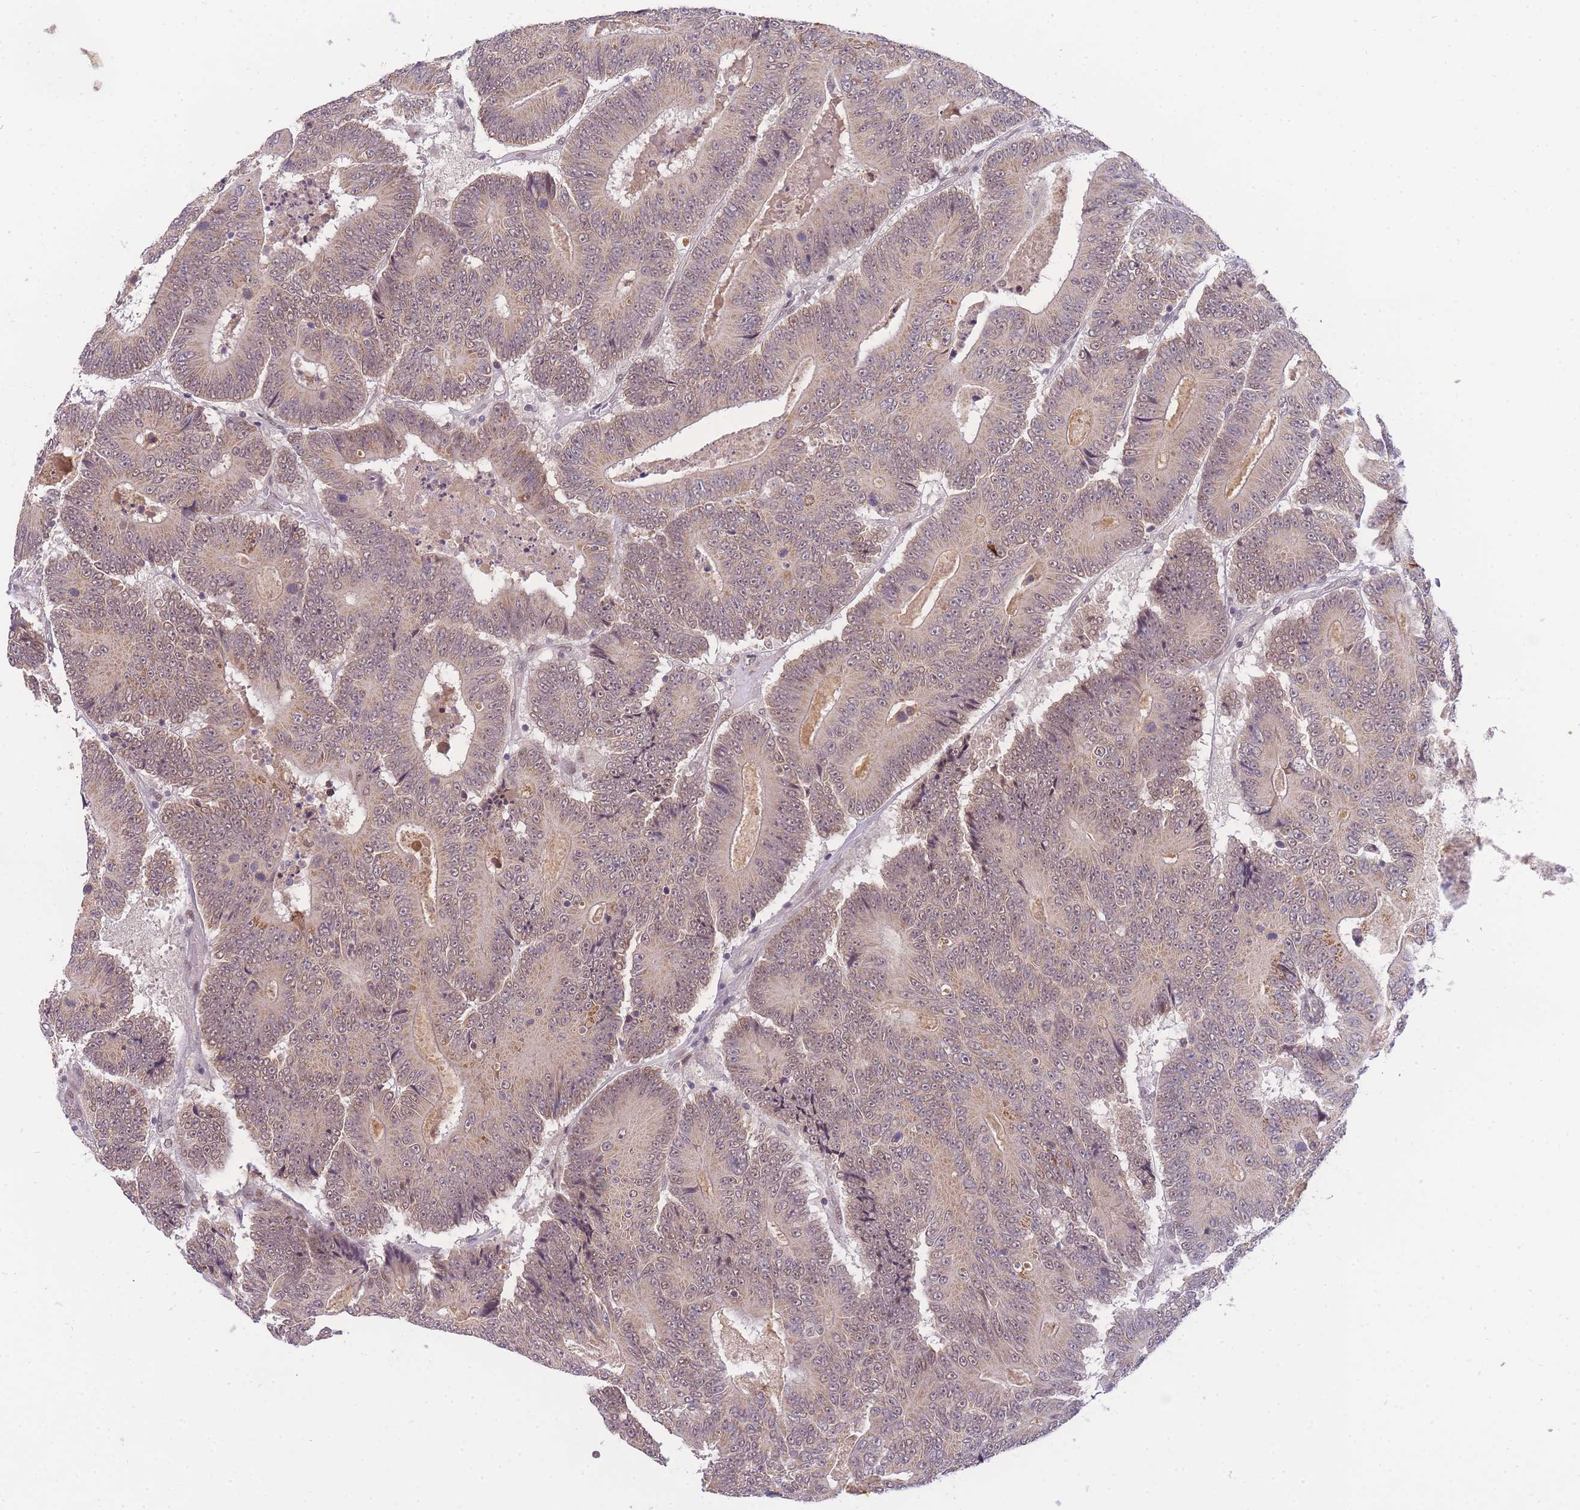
{"staining": {"intensity": "moderate", "quantity": ">75%", "location": "cytoplasmic/membranous,nuclear"}, "tissue": "colorectal cancer", "cell_type": "Tumor cells", "image_type": "cancer", "snomed": [{"axis": "morphology", "description": "Adenocarcinoma, NOS"}, {"axis": "topography", "description": "Colon"}], "caption": "IHC (DAB (3,3'-diaminobenzidine)) staining of adenocarcinoma (colorectal) reveals moderate cytoplasmic/membranous and nuclear protein expression in approximately >75% of tumor cells. (brown staining indicates protein expression, while blue staining denotes nuclei).", "gene": "PUS10", "patient": {"sex": "male", "age": 83}}